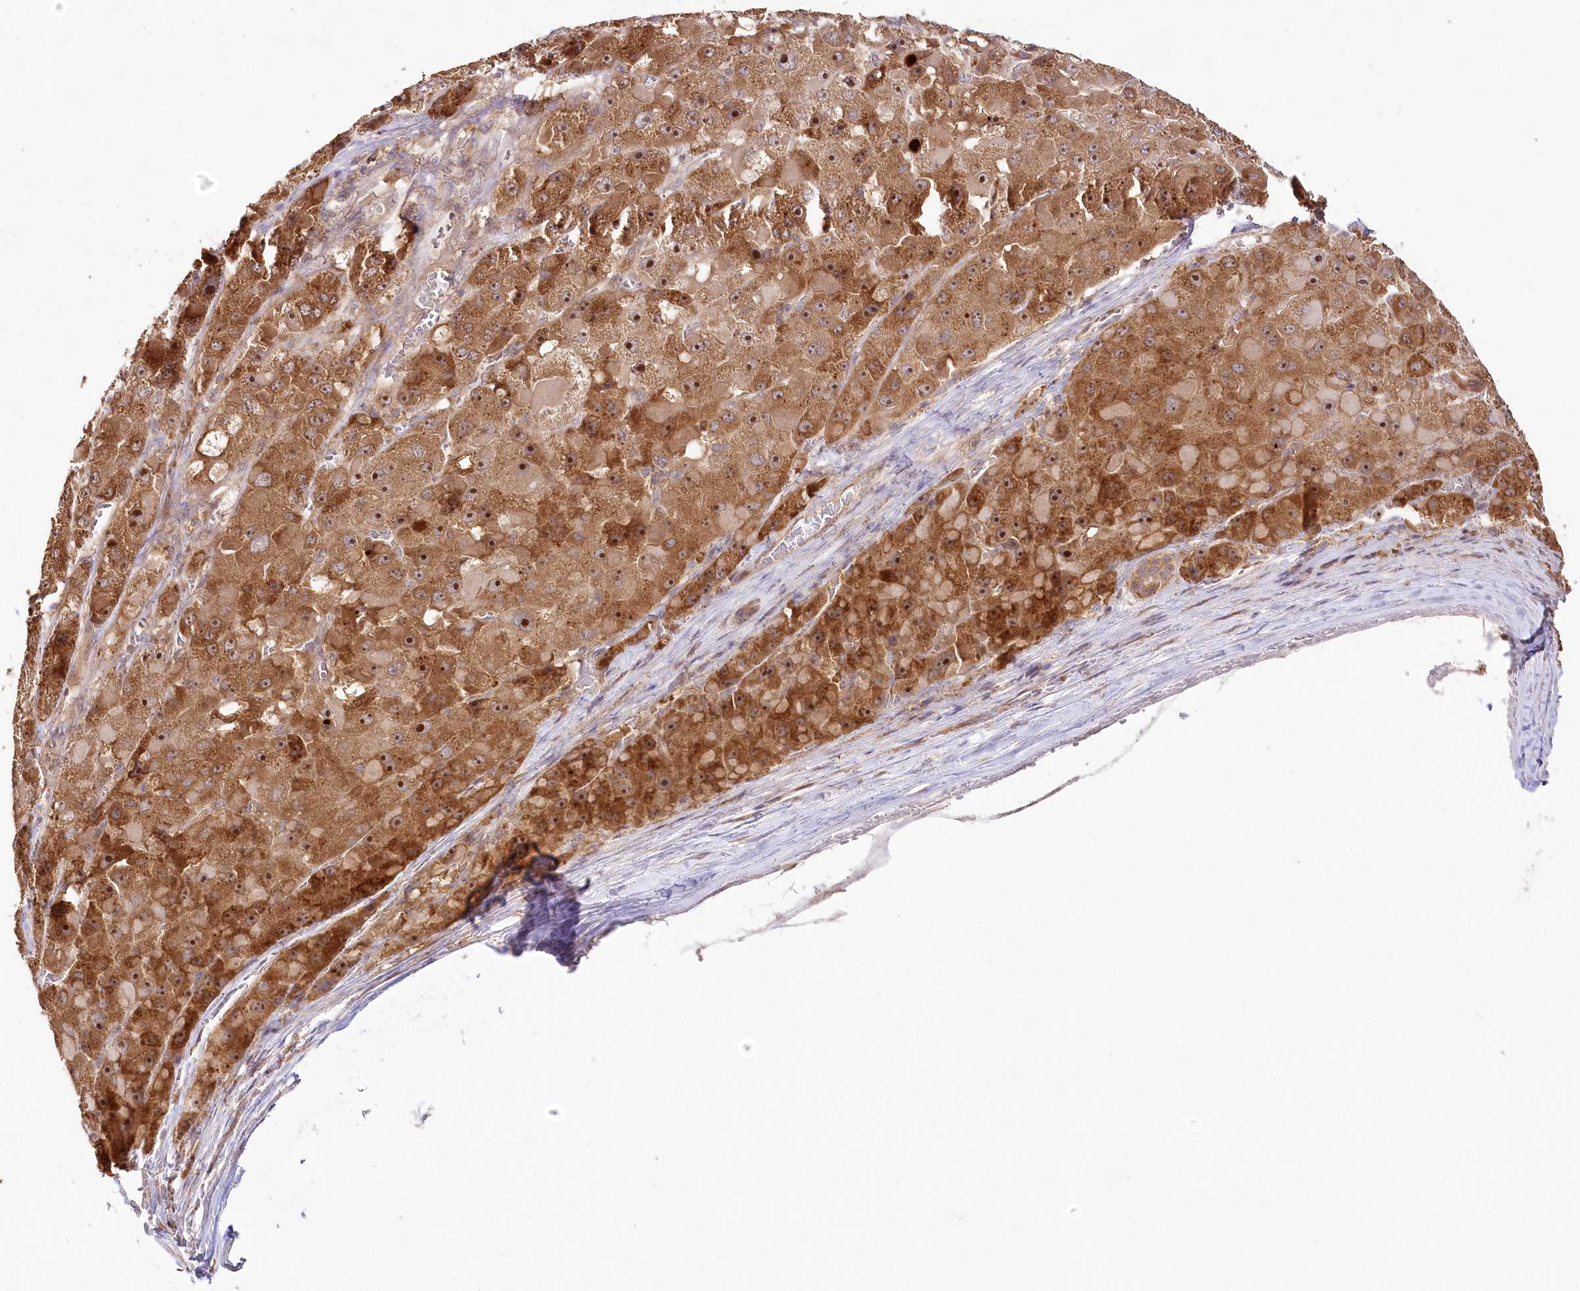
{"staining": {"intensity": "strong", "quantity": ">75%", "location": "cytoplasmic/membranous,nuclear"}, "tissue": "liver cancer", "cell_type": "Tumor cells", "image_type": "cancer", "snomed": [{"axis": "morphology", "description": "Carcinoma, Hepatocellular, NOS"}, {"axis": "topography", "description": "Liver"}], "caption": "Brown immunohistochemical staining in human liver cancer (hepatocellular carcinoma) shows strong cytoplasmic/membranous and nuclear expression in about >75% of tumor cells.", "gene": "DMXL1", "patient": {"sex": "female", "age": 73}}